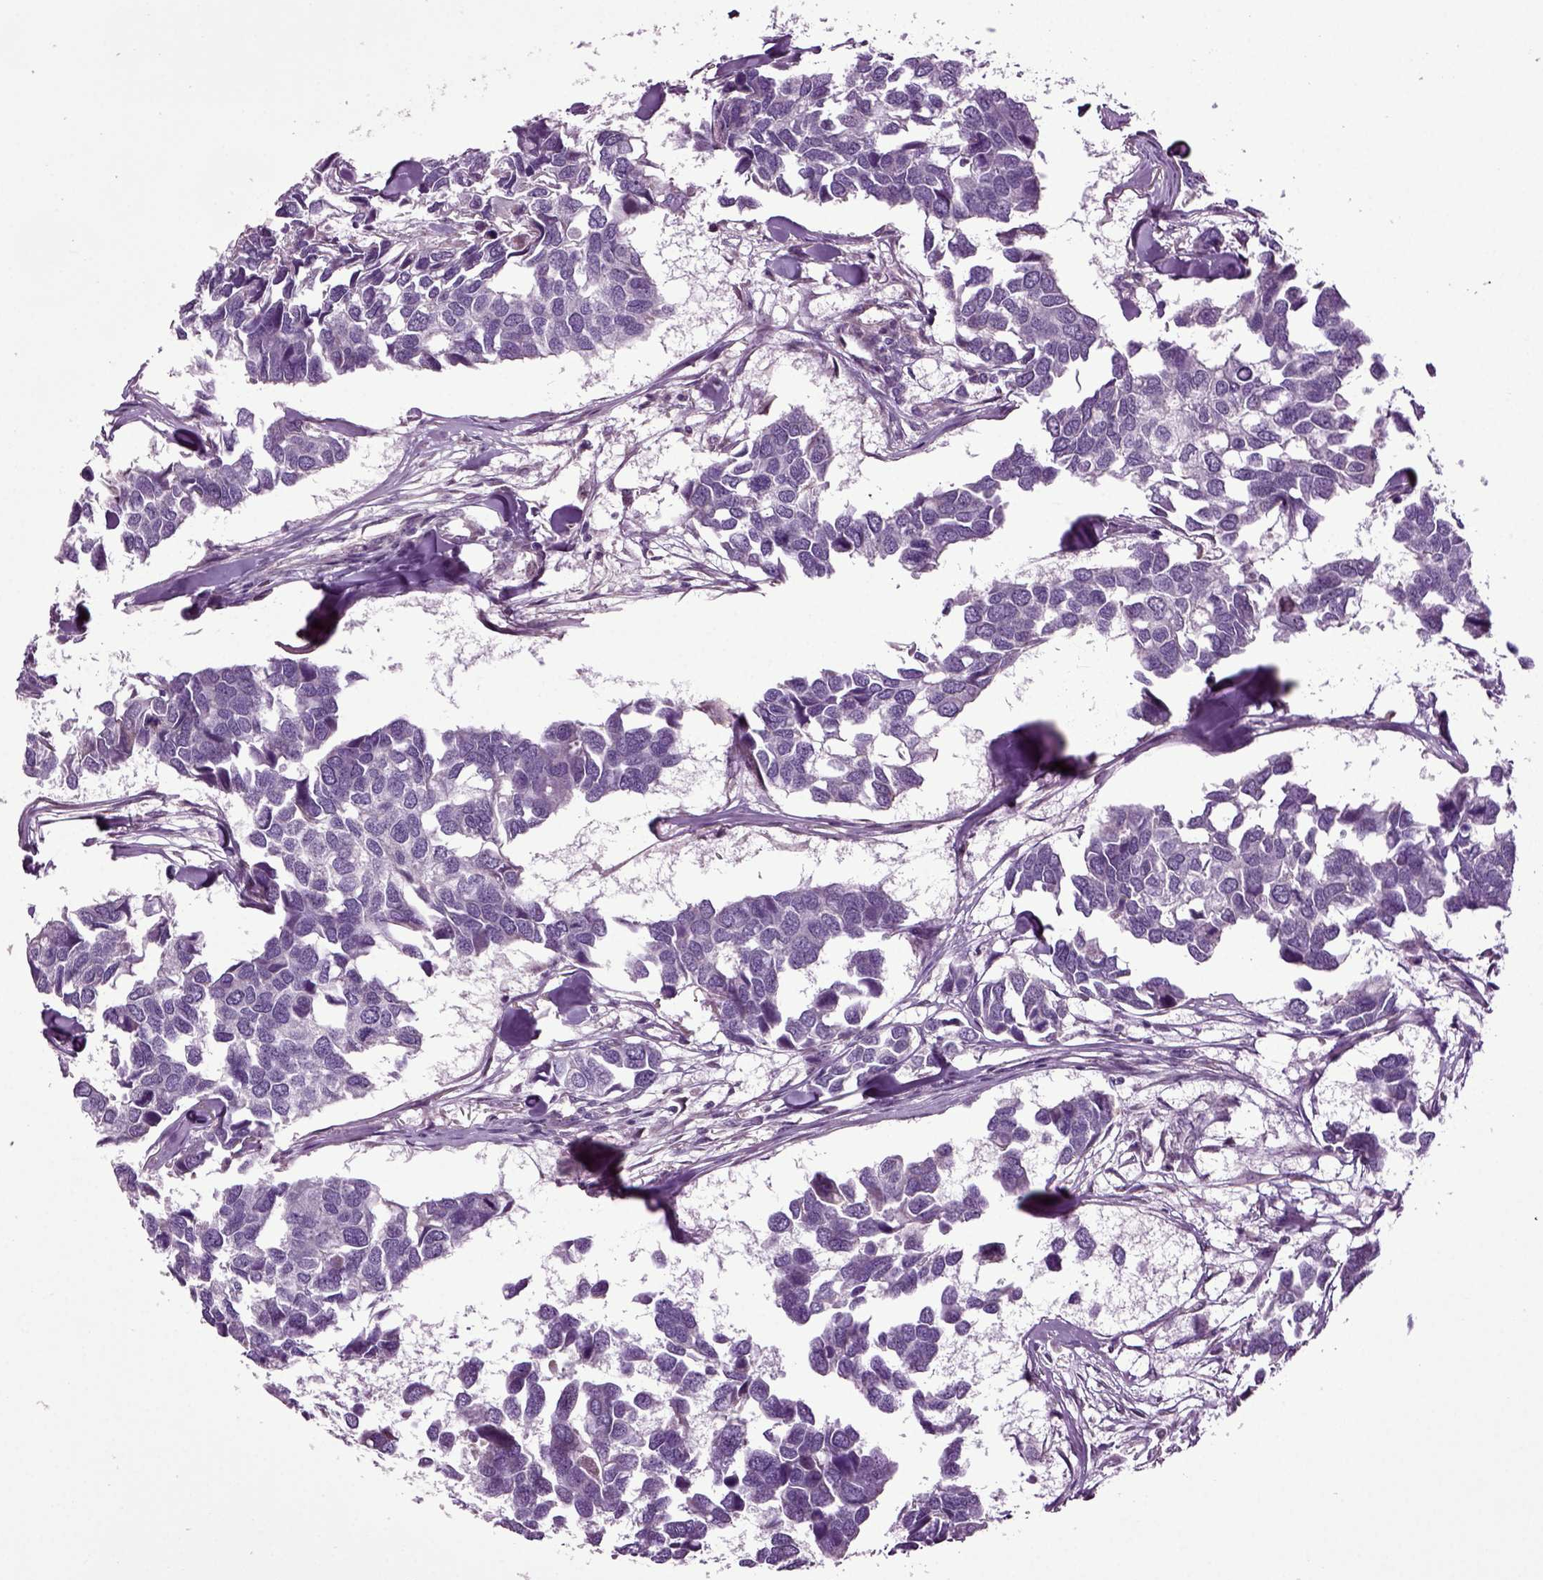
{"staining": {"intensity": "negative", "quantity": "none", "location": "none"}, "tissue": "breast cancer", "cell_type": "Tumor cells", "image_type": "cancer", "snomed": [{"axis": "morphology", "description": "Duct carcinoma"}, {"axis": "topography", "description": "Breast"}], "caption": "This is an immunohistochemistry (IHC) image of breast intraductal carcinoma. There is no positivity in tumor cells.", "gene": "HAGHL", "patient": {"sex": "female", "age": 83}}